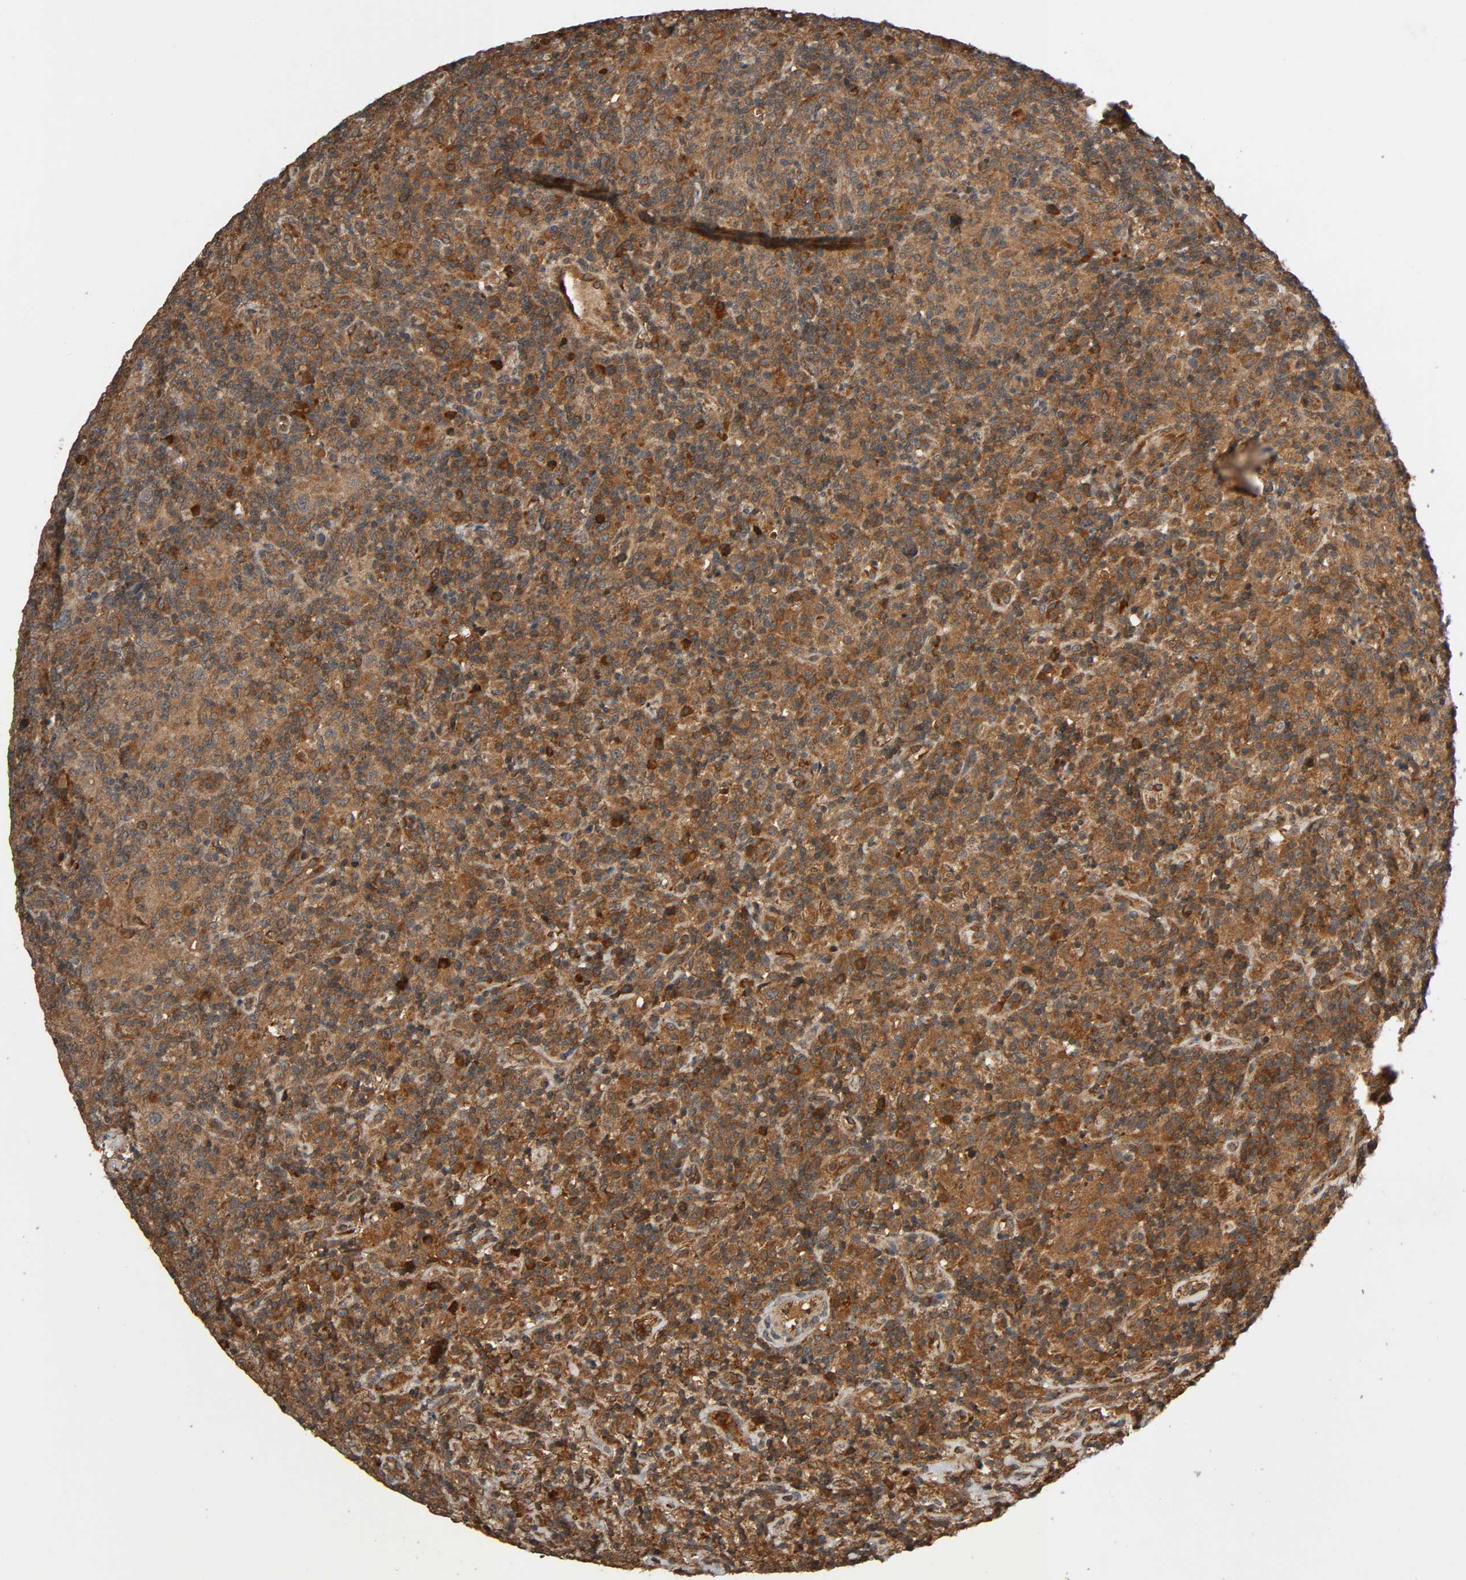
{"staining": {"intensity": "strong", "quantity": ">75%", "location": "cytoplasmic/membranous"}, "tissue": "lymphoma", "cell_type": "Tumor cells", "image_type": "cancer", "snomed": [{"axis": "morphology", "description": "Hodgkin's disease, NOS"}, {"axis": "topography", "description": "Lymph node"}], "caption": "Approximately >75% of tumor cells in human lymphoma demonstrate strong cytoplasmic/membranous protein staining as visualized by brown immunohistochemical staining.", "gene": "MAP3K8", "patient": {"sex": "male", "age": 65}}